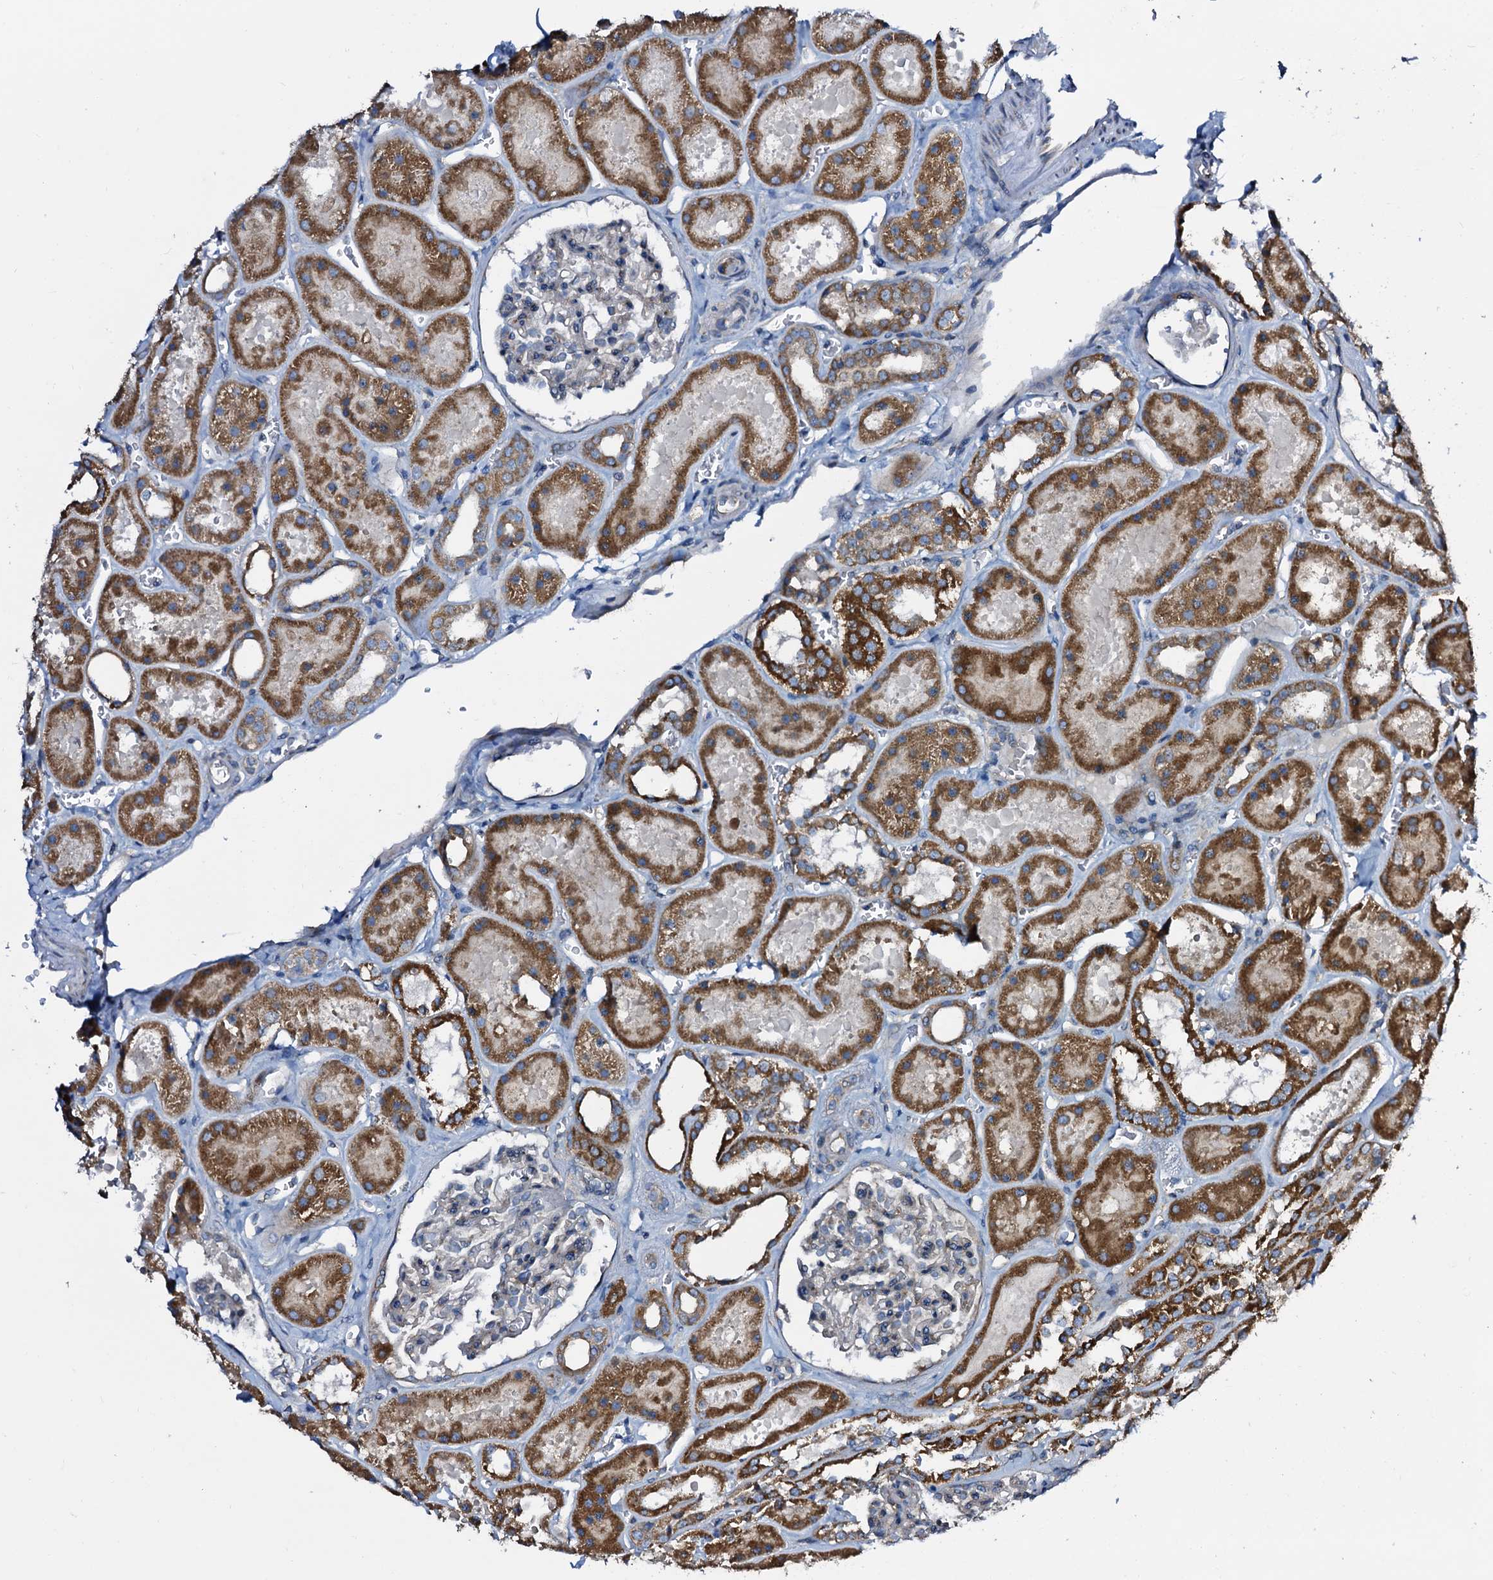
{"staining": {"intensity": "negative", "quantity": "none", "location": "none"}, "tissue": "kidney", "cell_type": "Cells in glomeruli", "image_type": "normal", "snomed": [{"axis": "morphology", "description": "Normal tissue, NOS"}, {"axis": "topography", "description": "Kidney"}], "caption": "This is an IHC histopathology image of unremarkable kidney. There is no positivity in cells in glomeruli.", "gene": "STARD13", "patient": {"sex": "female", "age": 41}}